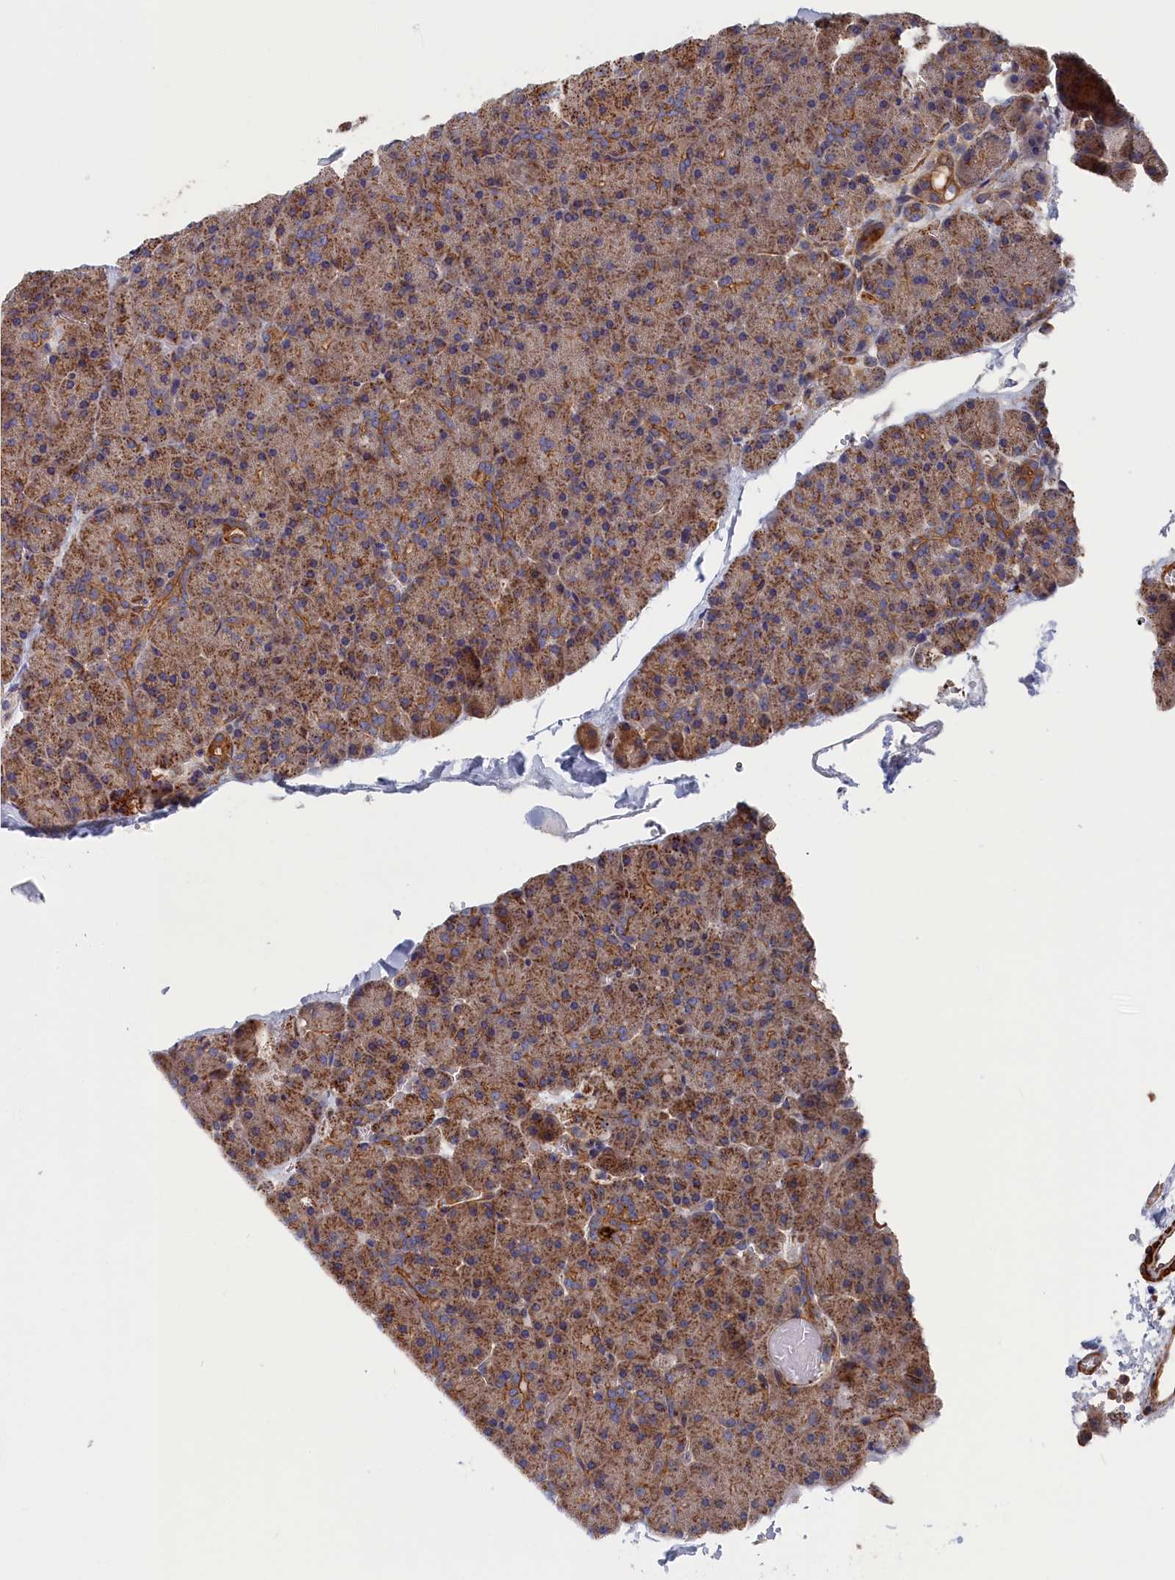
{"staining": {"intensity": "moderate", "quantity": ">75%", "location": "cytoplasmic/membranous"}, "tissue": "pancreas", "cell_type": "Exocrine glandular cells", "image_type": "normal", "snomed": [{"axis": "morphology", "description": "Normal tissue, NOS"}, {"axis": "topography", "description": "Pancreas"}], "caption": "Exocrine glandular cells display moderate cytoplasmic/membranous positivity in about >75% of cells in unremarkable pancreas. (DAB IHC with brightfield microscopy, high magnification).", "gene": "LDHD", "patient": {"sex": "male", "age": 36}}